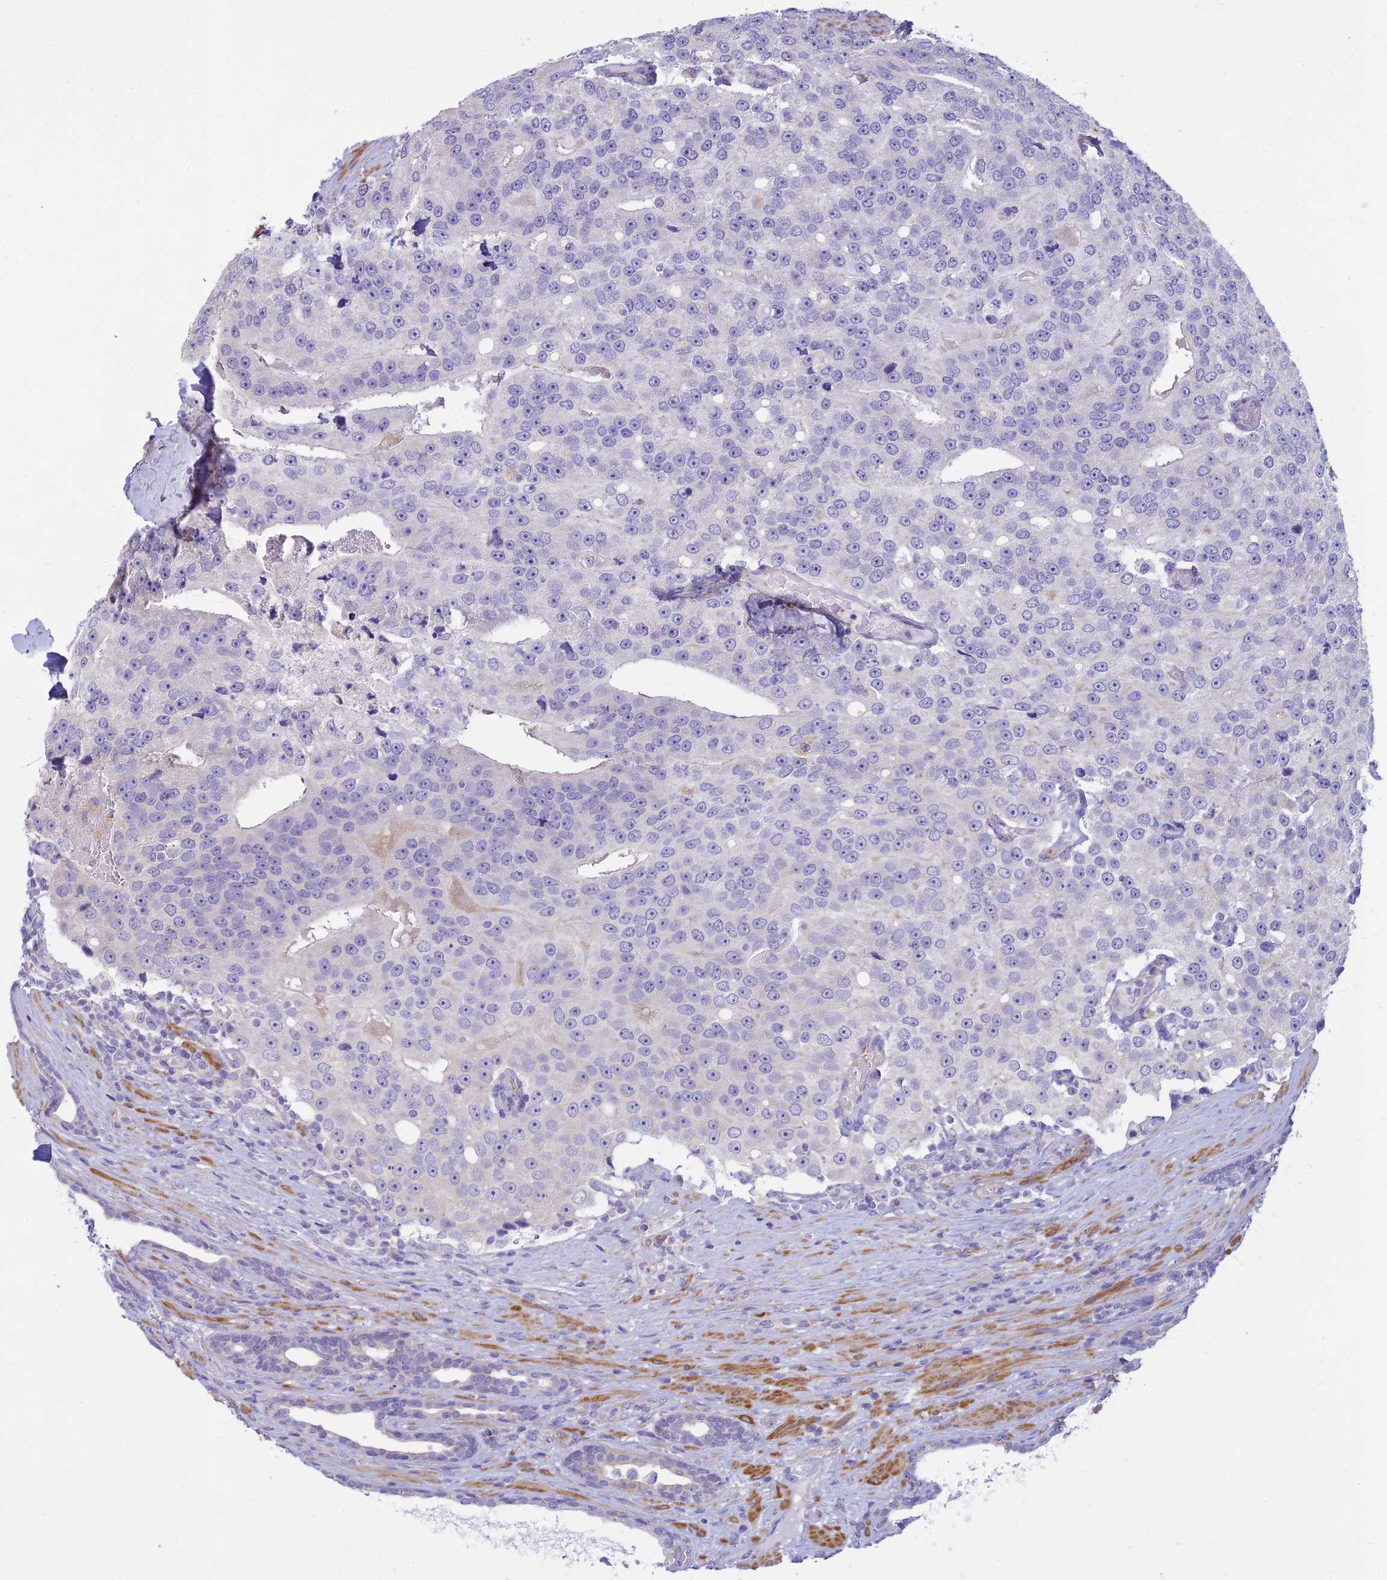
{"staining": {"intensity": "negative", "quantity": "none", "location": "none"}, "tissue": "prostate cancer", "cell_type": "Tumor cells", "image_type": "cancer", "snomed": [{"axis": "morphology", "description": "Adenocarcinoma, High grade"}, {"axis": "topography", "description": "Prostate"}], "caption": "This is an IHC histopathology image of prostate high-grade adenocarcinoma. There is no expression in tumor cells.", "gene": "FBXW4", "patient": {"sex": "male", "age": 70}}